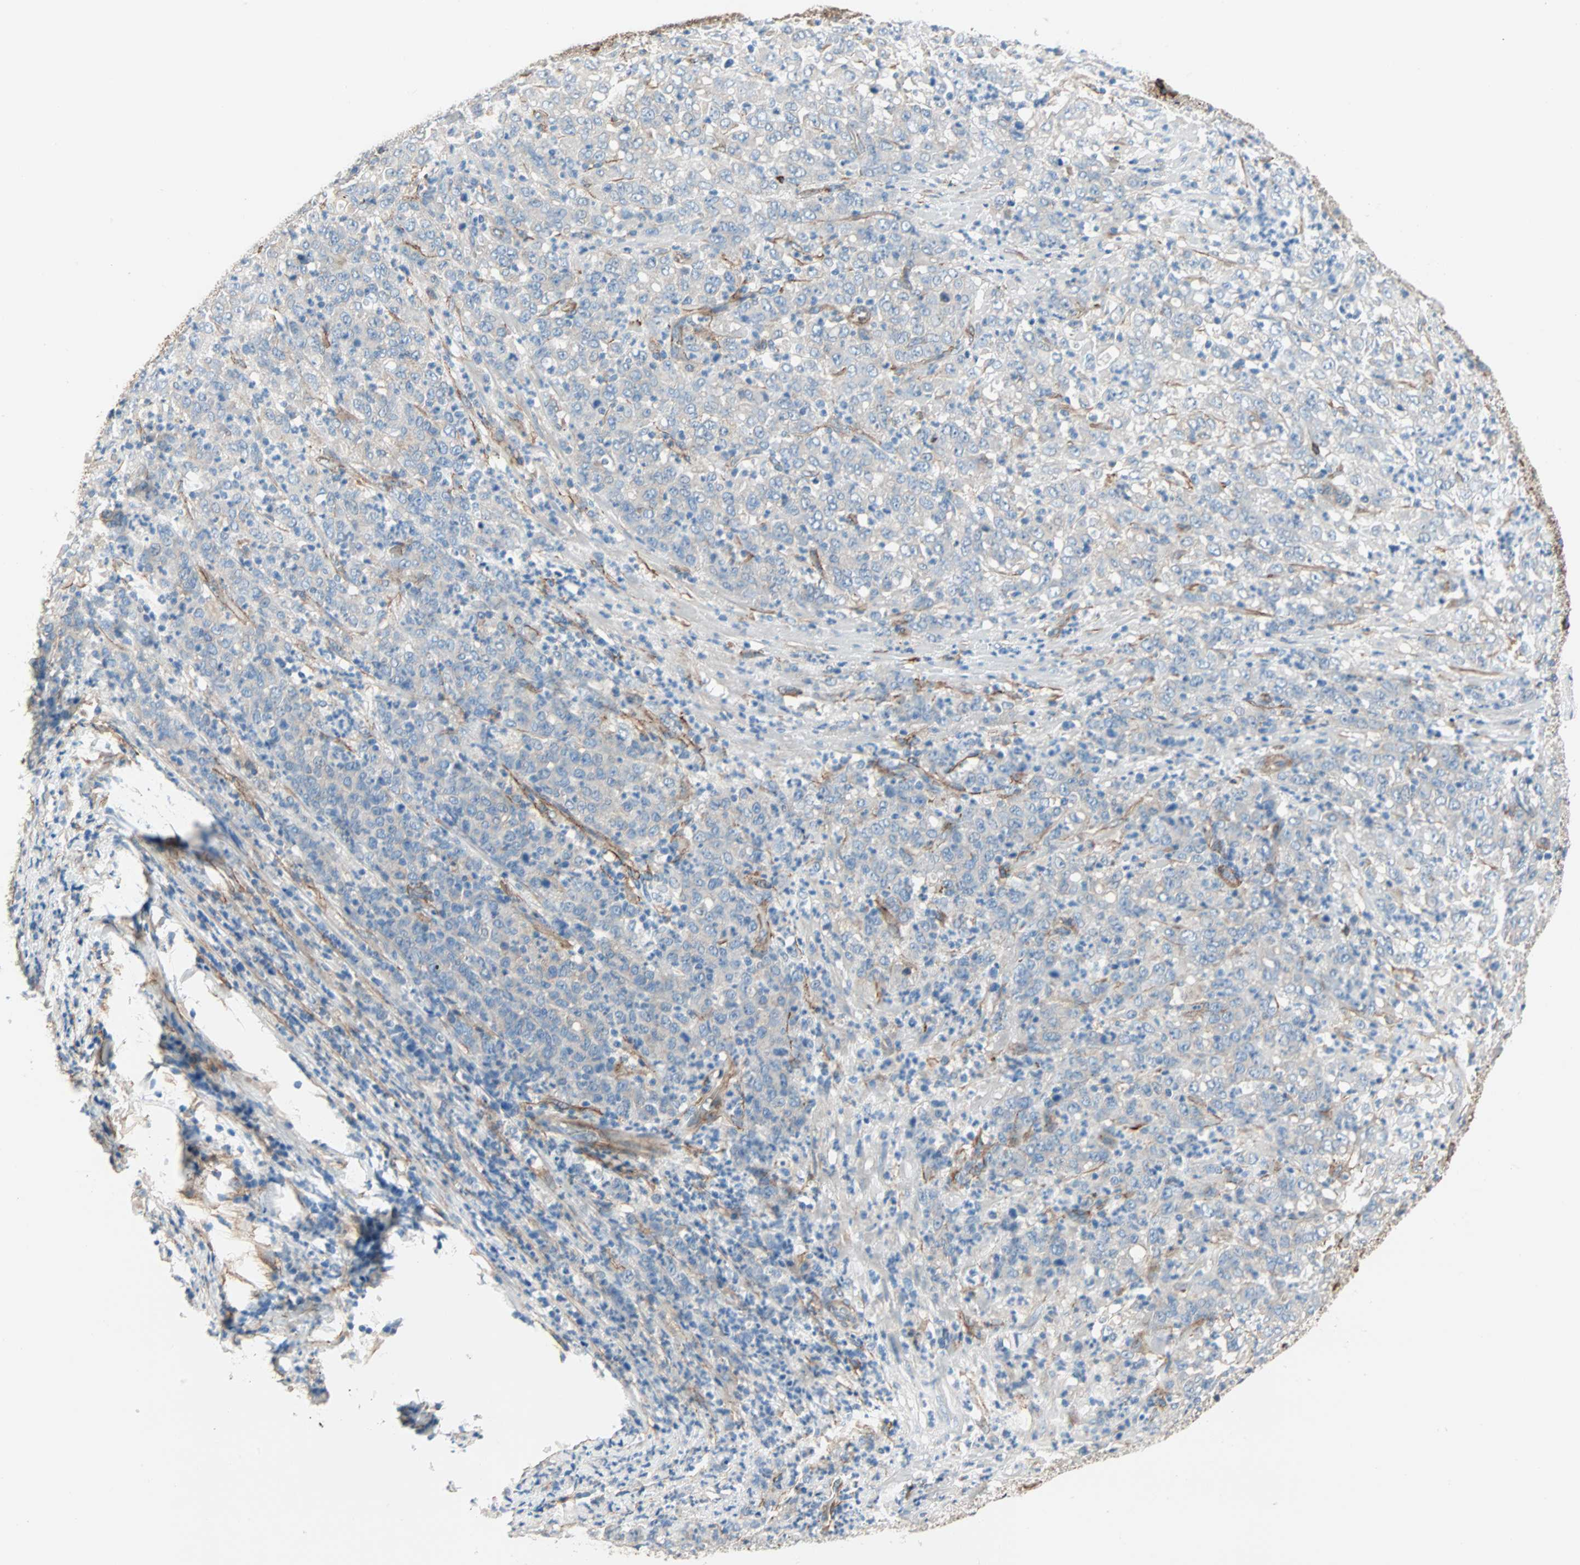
{"staining": {"intensity": "weak", "quantity": "25%-75%", "location": "cytoplasmic/membranous"}, "tissue": "stomach cancer", "cell_type": "Tumor cells", "image_type": "cancer", "snomed": [{"axis": "morphology", "description": "Adenocarcinoma, NOS"}, {"axis": "topography", "description": "Stomach, lower"}], "caption": "The micrograph displays staining of stomach adenocarcinoma, revealing weak cytoplasmic/membranous protein expression (brown color) within tumor cells.", "gene": "EPB41L2", "patient": {"sex": "female", "age": 71}}